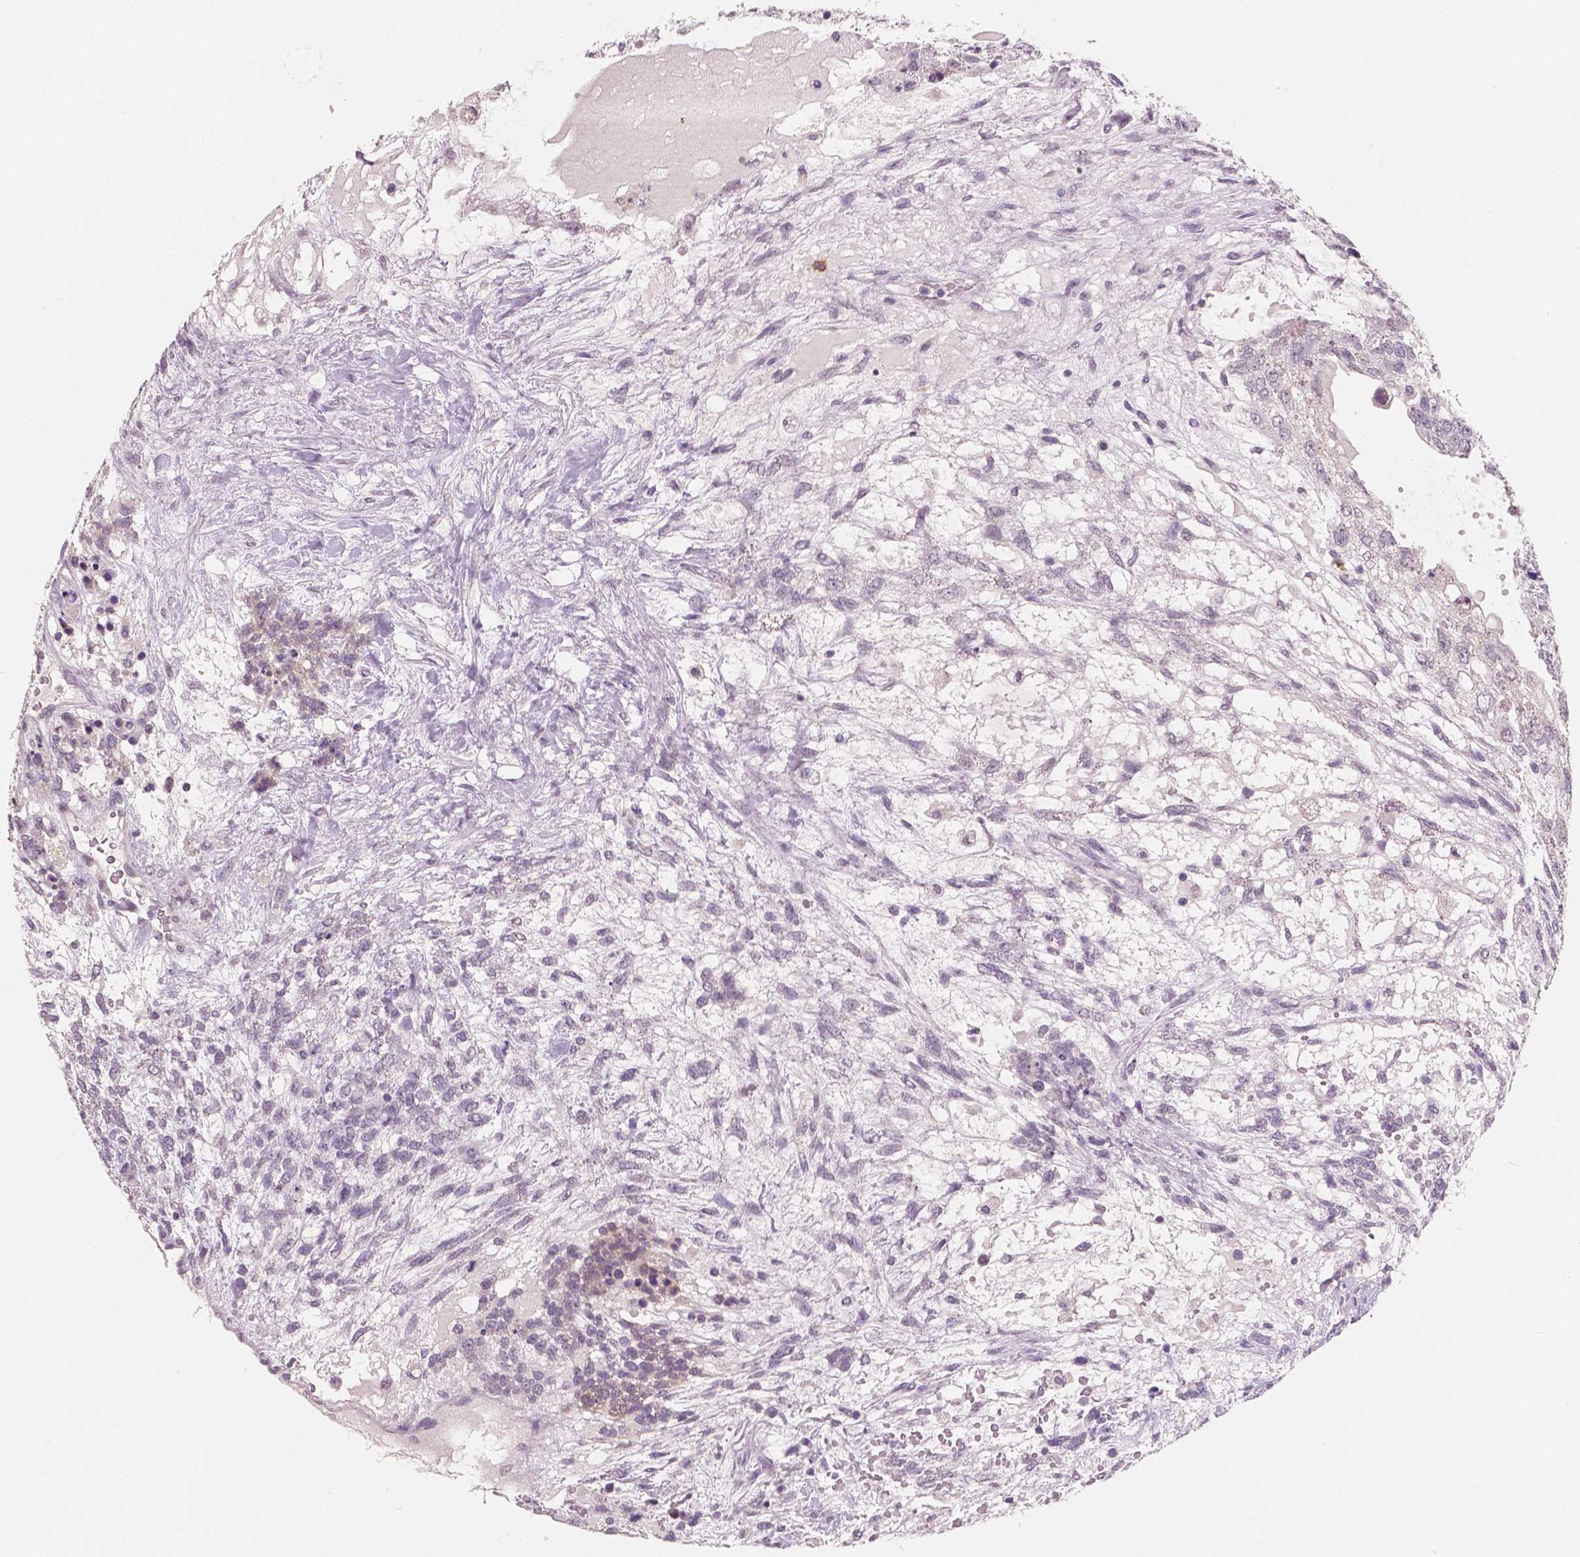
{"staining": {"intensity": "weak", "quantity": "<25%", "location": "cytoplasmic/membranous"}, "tissue": "testis cancer", "cell_type": "Tumor cells", "image_type": "cancer", "snomed": [{"axis": "morphology", "description": "Carcinoma, Embryonal, NOS"}, {"axis": "topography", "description": "Testis"}], "caption": "Testis cancer (embryonal carcinoma) stained for a protein using immunohistochemistry exhibits no staining tumor cells.", "gene": "KIT", "patient": {"sex": "male", "age": 23}}